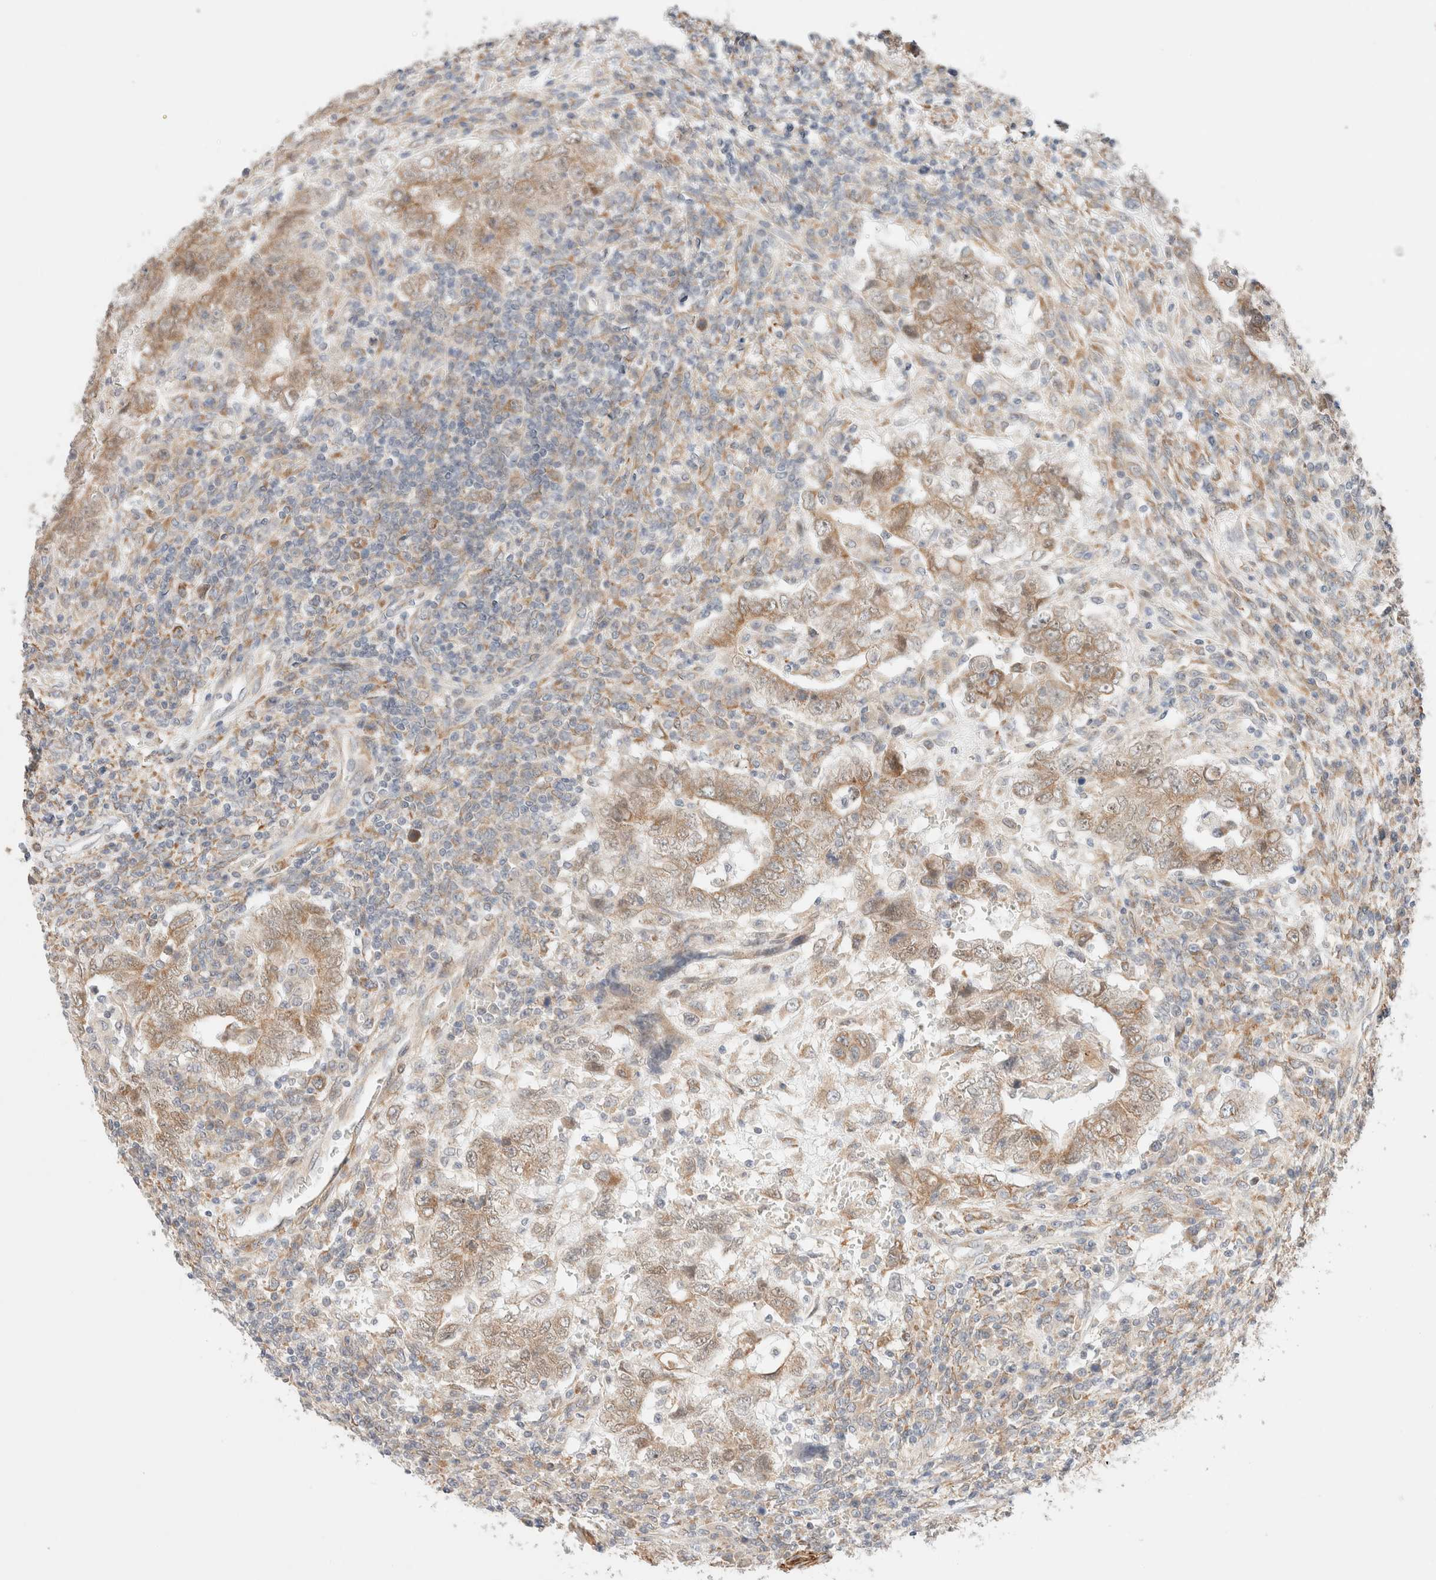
{"staining": {"intensity": "moderate", "quantity": ">75%", "location": "cytoplasmic/membranous,nuclear"}, "tissue": "testis cancer", "cell_type": "Tumor cells", "image_type": "cancer", "snomed": [{"axis": "morphology", "description": "Carcinoma, Embryonal, NOS"}, {"axis": "topography", "description": "Testis"}], "caption": "A brown stain labels moderate cytoplasmic/membranous and nuclear expression of a protein in human testis cancer (embryonal carcinoma) tumor cells.", "gene": "RRP15", "patient": {"sex": "male", "age": 26}}